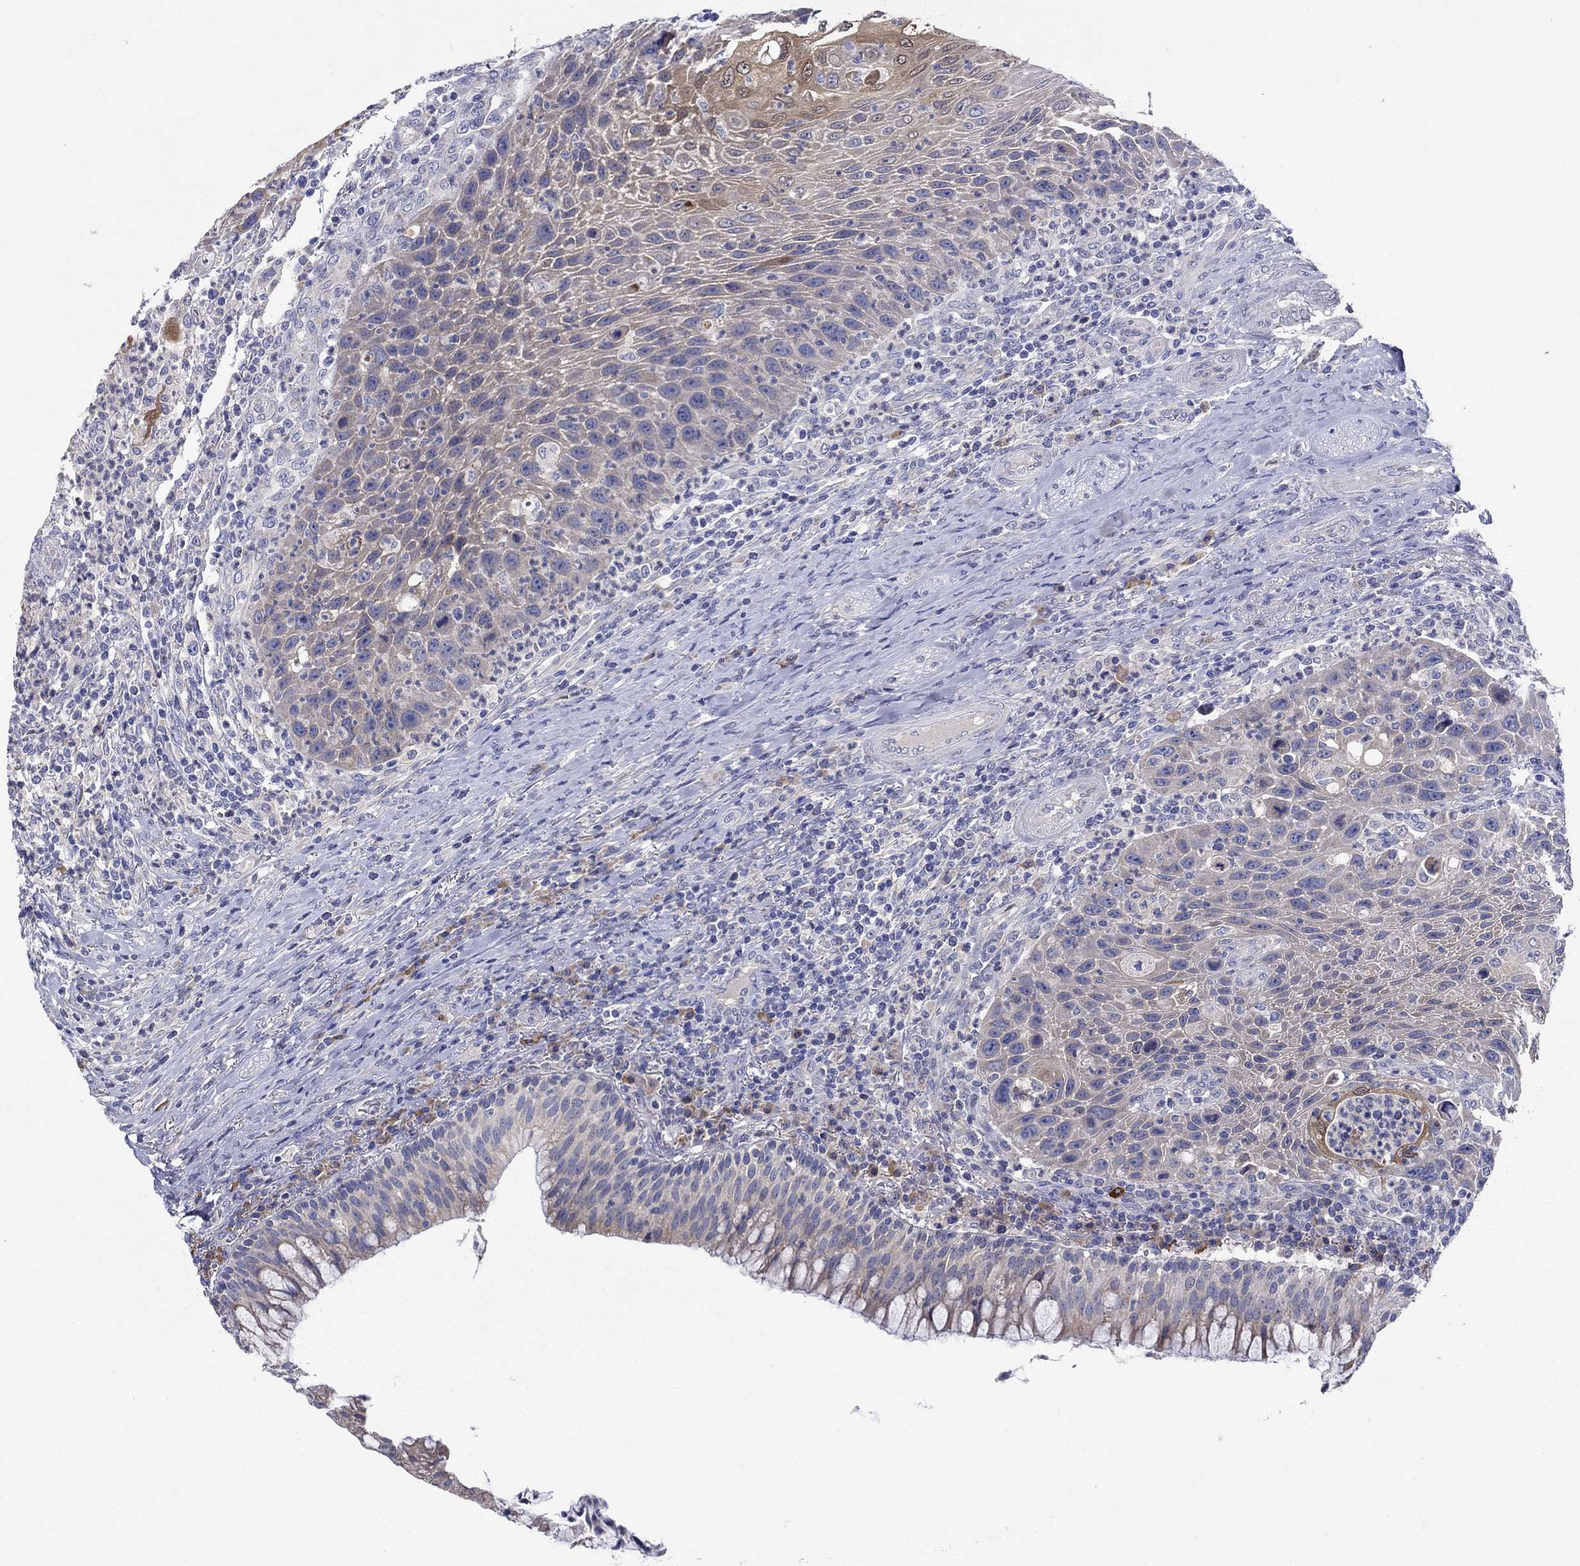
{"staining": {"intensity": "moderate", "quantity": "<25%", "location": "cytoplasmic/membranous"}, "tissue": "head and neck cancer", "cell_type": "Tumor cells", "image_type": "cancer", "snomed": [{"axis": "morphology", "description": "Squamous cell carcinoma, NOS"}, {"axis": "topography", "description": "Head-Neck"}], "caption": "Approximately <25% of tumor cells in head and neck cancer demonstrate moderate cytoplasmic/membranous protein staining as visualized by brown immunohistochemical staining.", "gene": "SULT2B1", "patient": {"sex": "male", "age": 69}}